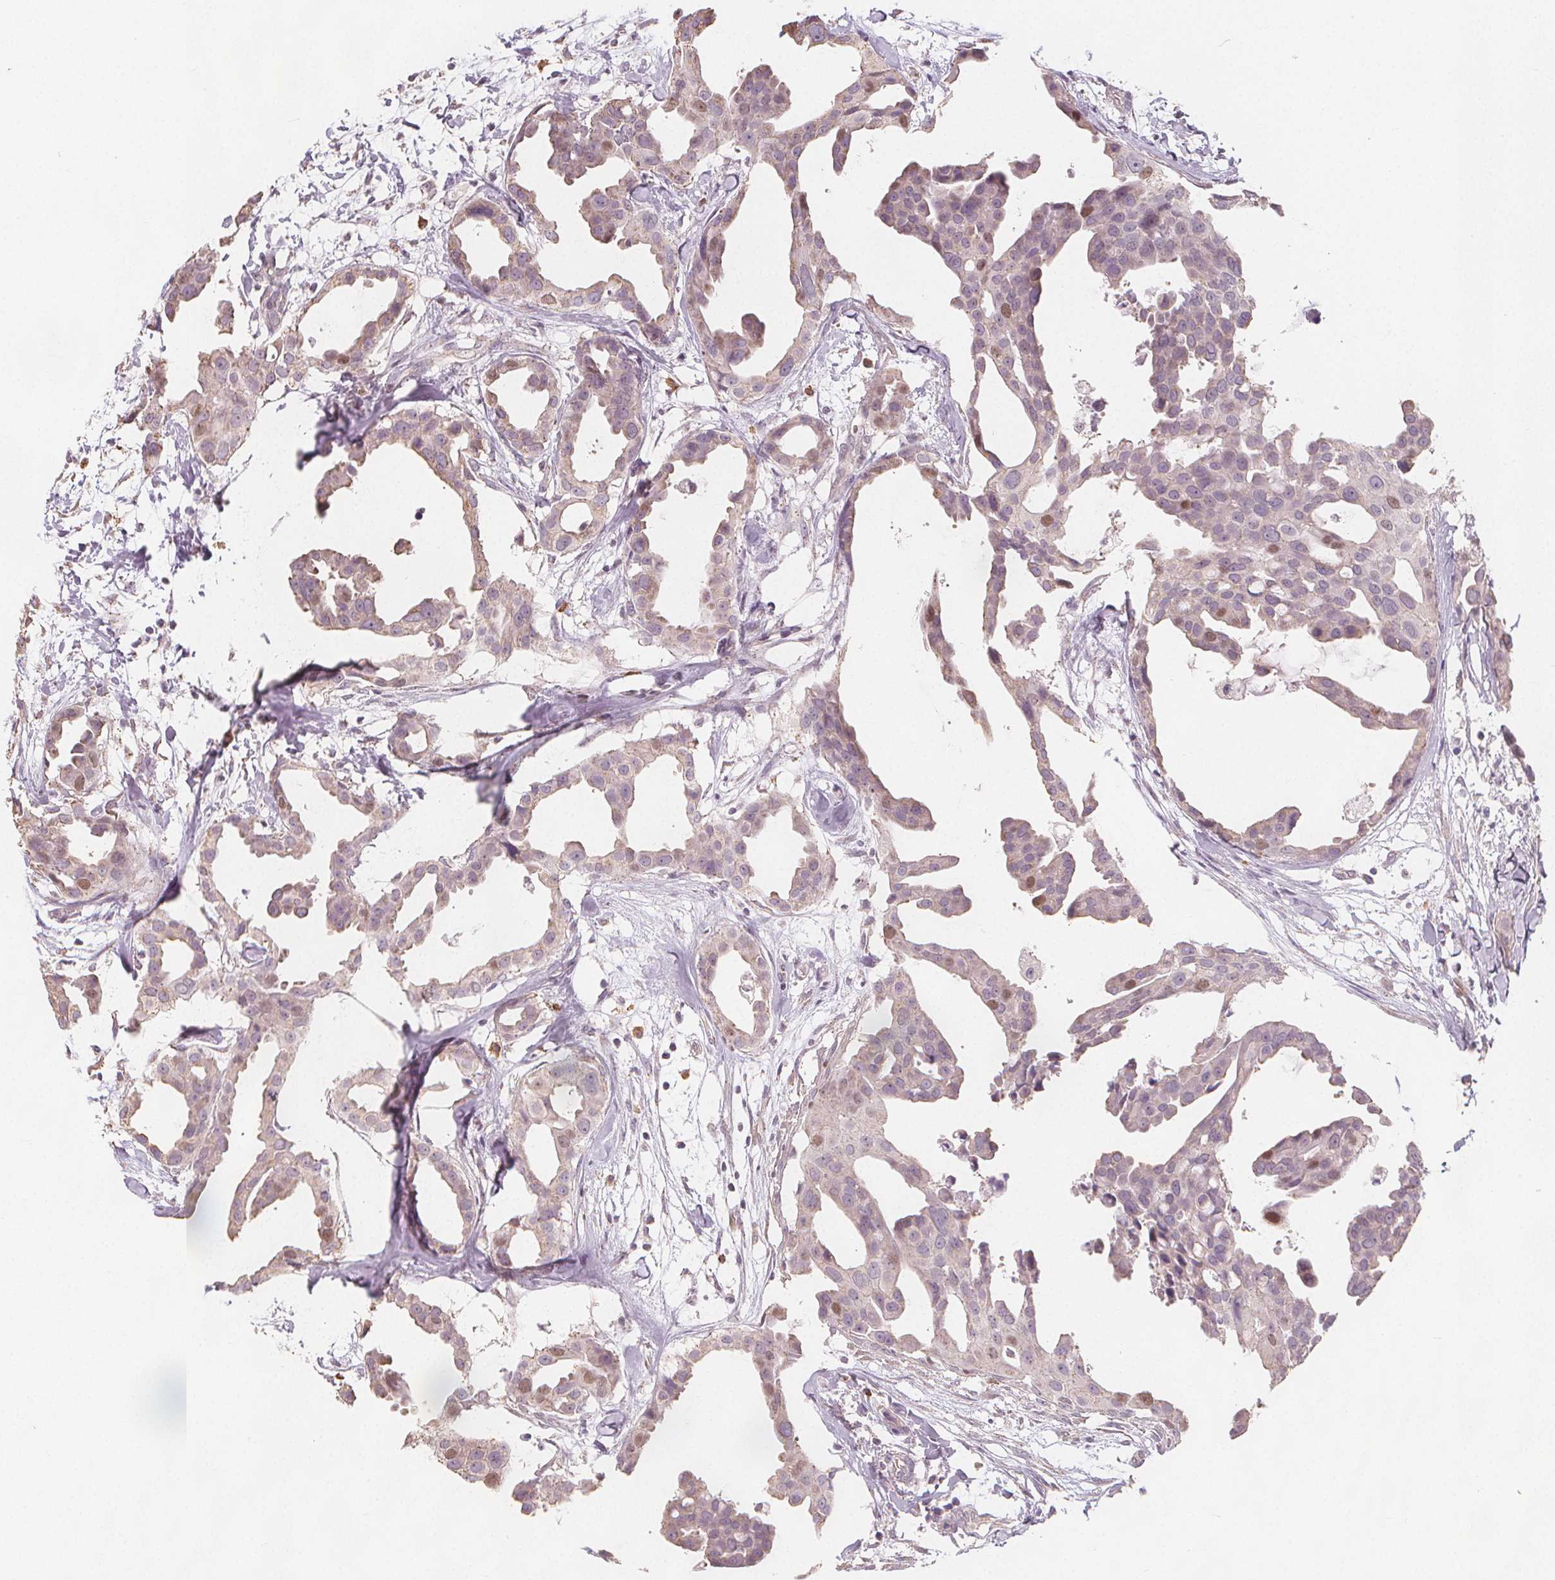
{"staining": {"intensity": "weak", "quantity": "<25%", "location": "nuclear"}, "tissue": "breast cancer", "cell_type": "Tumor cells", "image_type": "cancer", "snomed": [{"axis": "morphology", "description": "Duct carcinoma"}, {"axis": "topography", "description": "Breast"}], "caption": "DAB immunohistochemical staining of human intraductal carcinoma (breast) demonstrates no significant expression in tumor cells.", "gene": "TIPIN", "patient": {"sex": "female", "age": 38}}